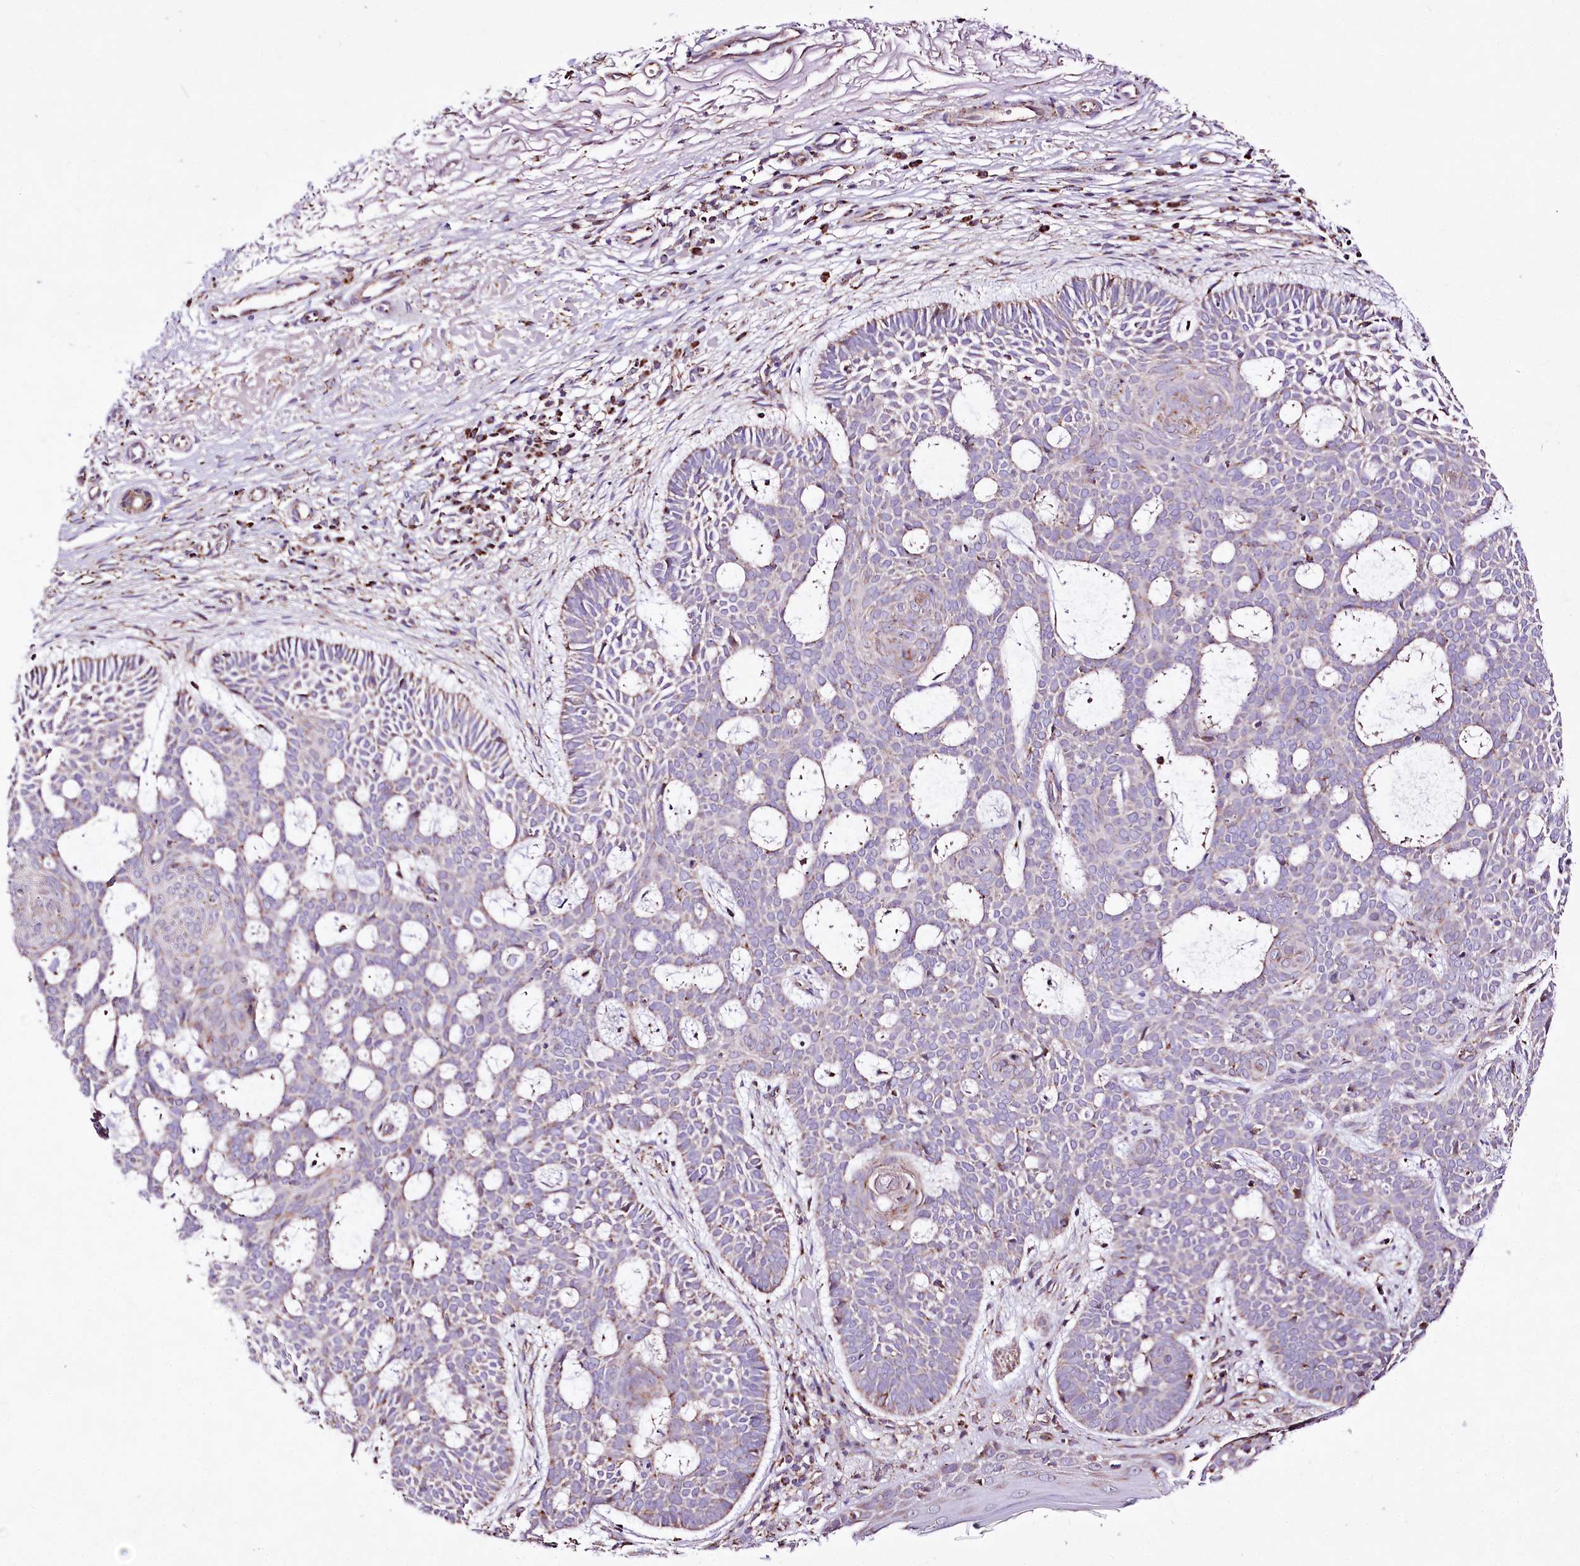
{"staining": {"intensity": "moderate", "quantity": "<25%", "location": "cytoplasmic/membranous"}, "tissue": "skin cancer", "cell_type": "Tumor cells", "image_type": "cancer", "snomed": [{"axis": "morphology", "description": "Basal cell carcinoma"}, {"axis": "topography", "description": "Skin"}], "caption": "This is a micrograph of IHC staining of skin cancer (basal cell carcinoma), which shows moderate staining in the cytoplasmic/membranous of tumor cells.", "gene": "ATE1", "patient": {"sex": "male", "age": 85}}